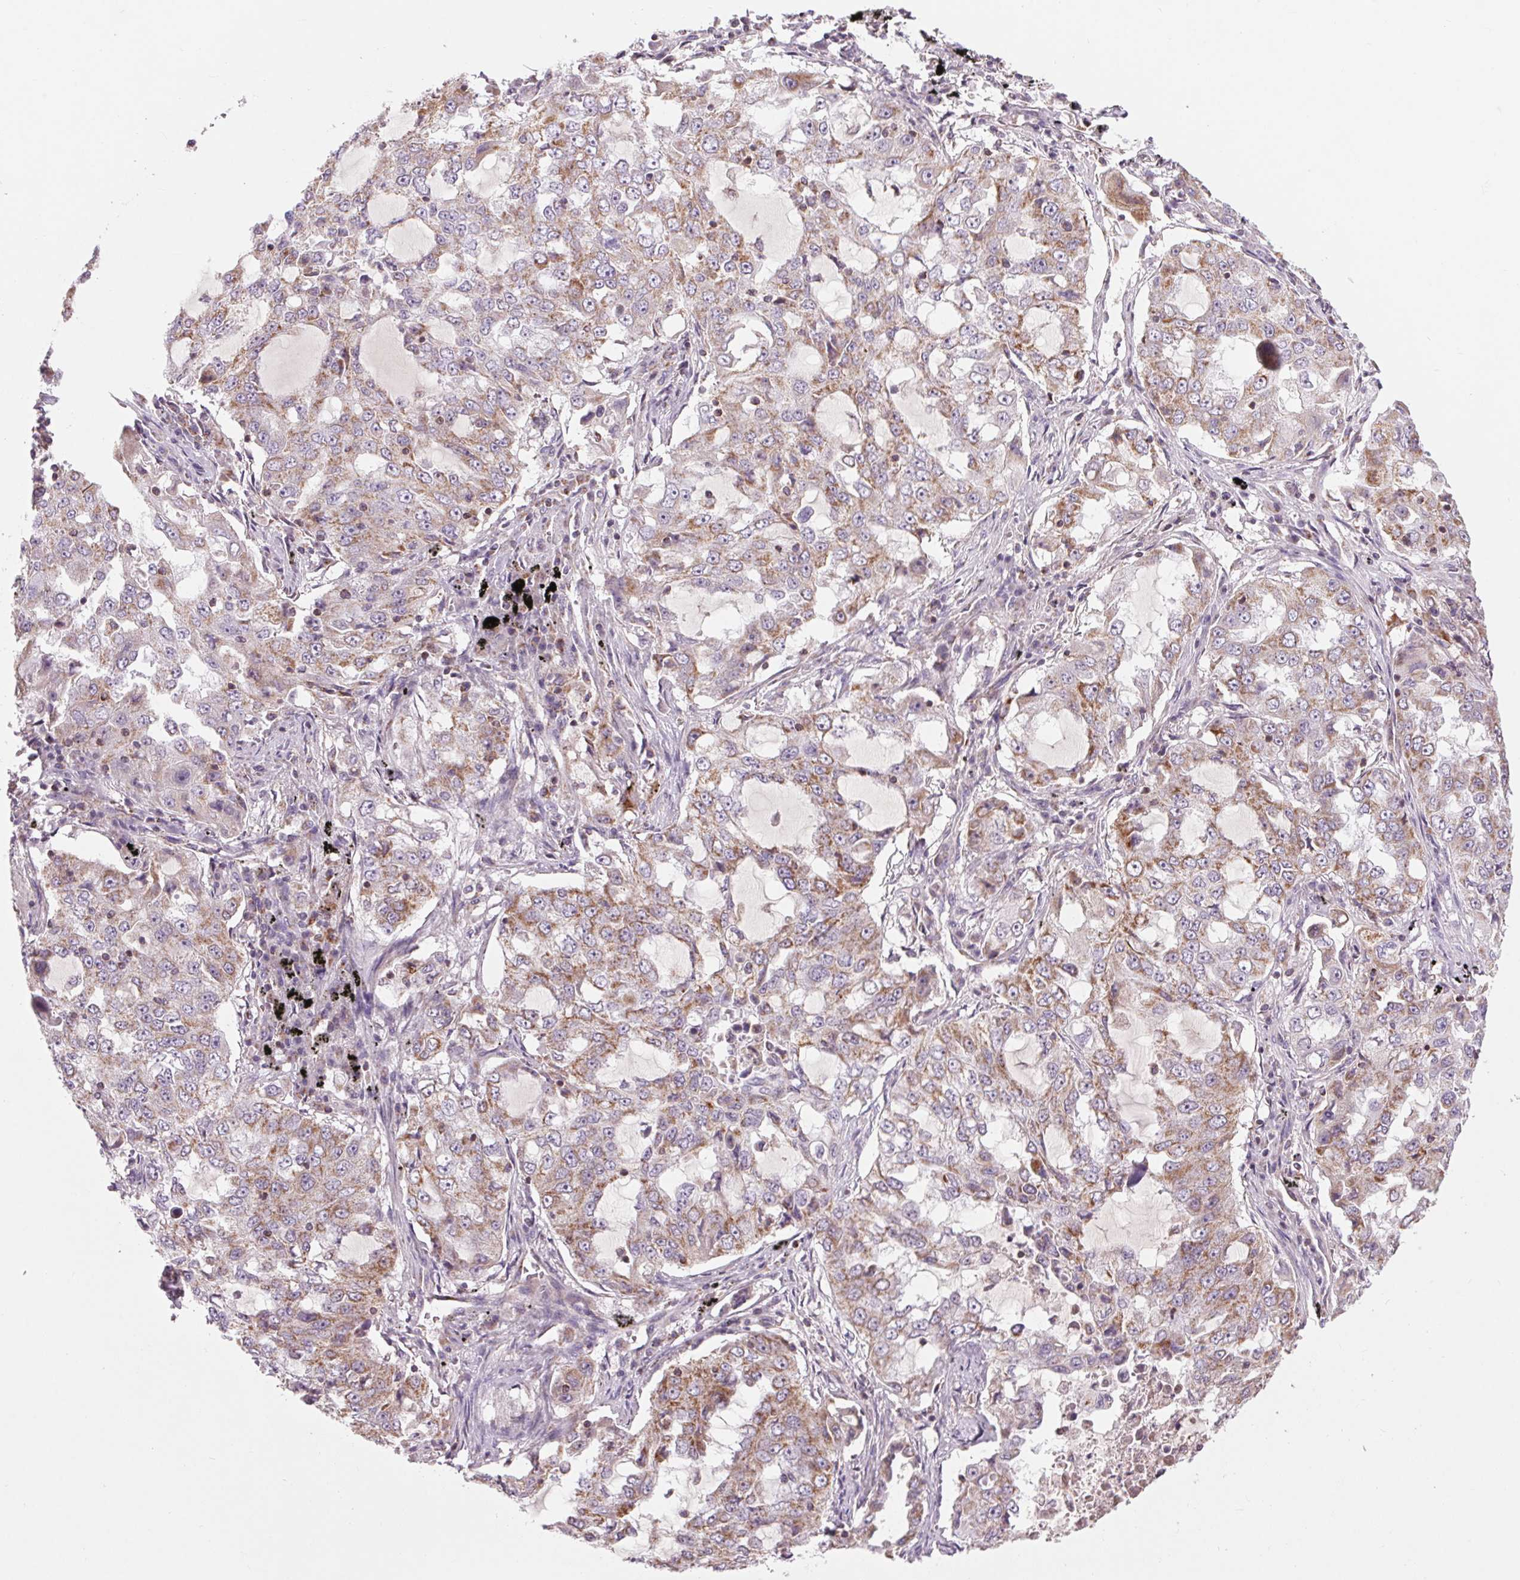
{"staining": {"intensity": "moderate", "quantity": ">75%", "location": "cytoplasmic/membranous"}, "tissue": "lung cancer", "cell_type": "Tumor cells", "image_type": "cancer", "snomed": [{"axis": "morphology", "description": "Adenocarcinoma, NOS"}, {"axis": "topography", "description": "Lung"}], "caption": "Adenocarcinoma (lung) tissue shows moderate cytoplasmic/membranous staining in approximately >75% of tumor cells", "gene": "COX6A1", "patient": {"sex": "female", "age": 61}}